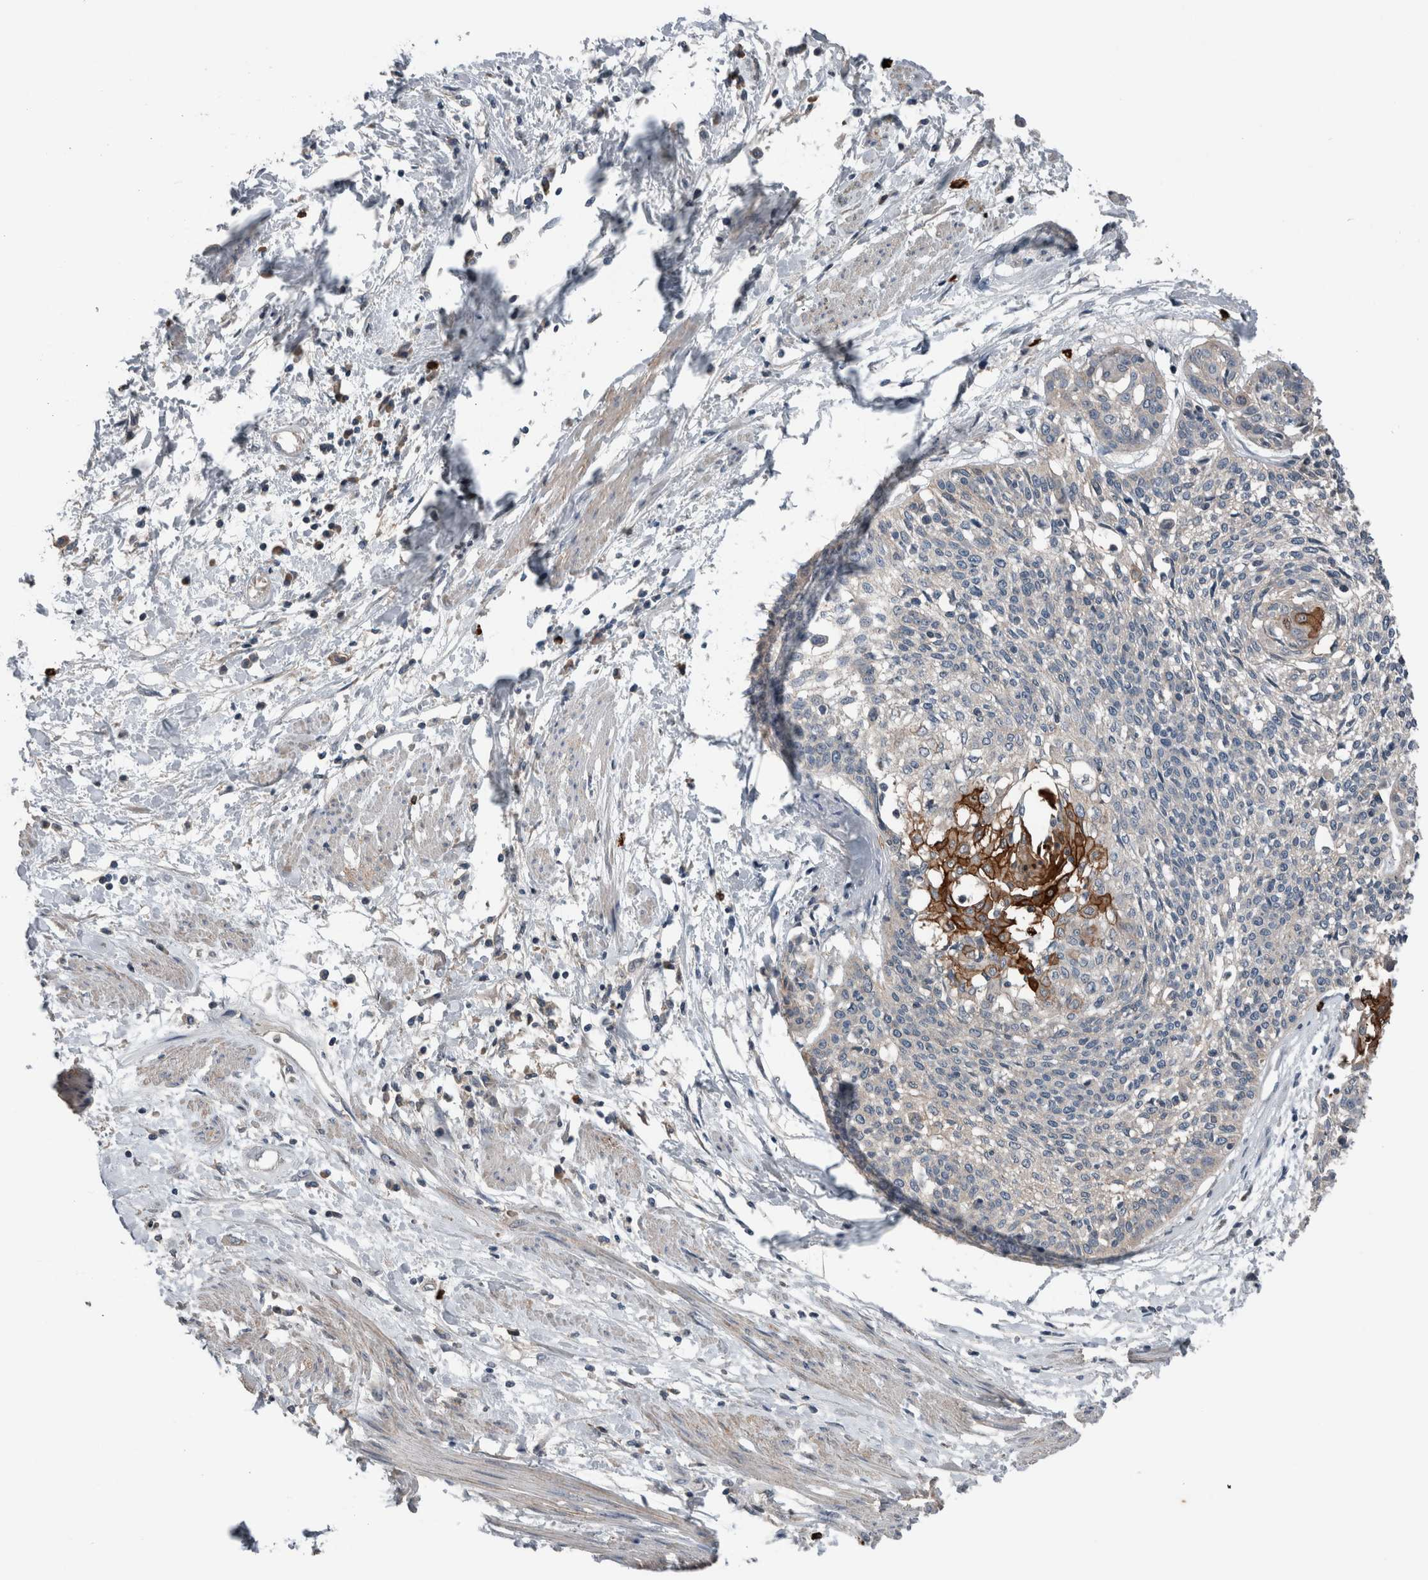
{"staining": {"intensity": "strong", "quantity": "<25%", "location": "cytoplasmic/membranous"}, "tissue": "cervical cancer", "cell_type": "Tumor cells", "image_type": "cancer", "snomed": [{"axis": "morphology", "description": "Squamous cell carcinoma, NOS"}, {"axis": "topography", "description": "Cervix"}], "caption": "Protein analysis of cervical cancer (squamous cell carcinoma) tissue shows strong cytoplasmic/membranous expression in approximately <25% of tumor cells.", "gene": "CRNN", "patient": {"sex": "female", "age": 57}}